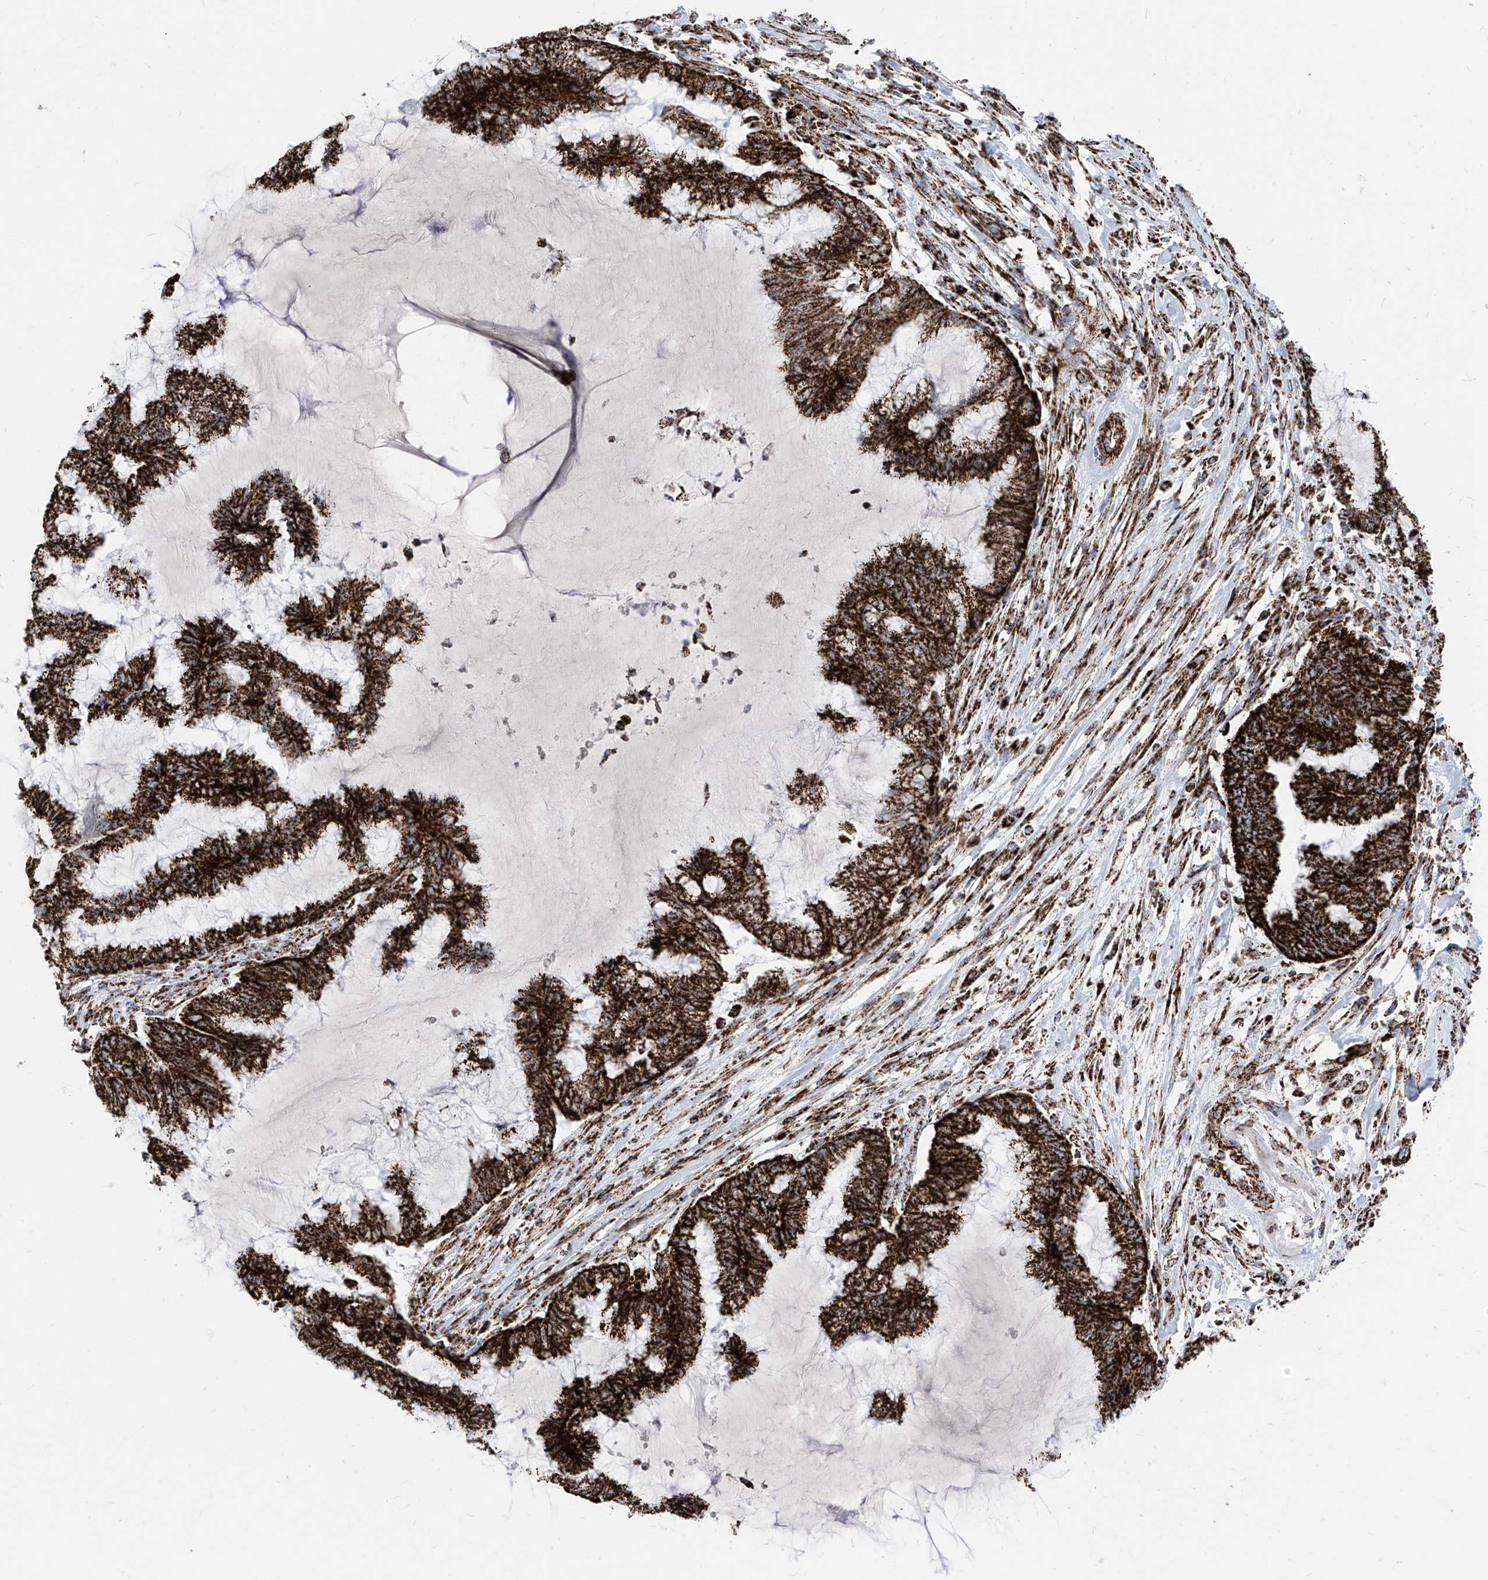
{"staining": {"intensity": "strong", "quantity": ">75%", "location": "cytoplasmic/membranous"}, "tissue": "endometrial cancer", "cell_type": "Tumor cells", "image_type": "cancer", "snomed": [{"axis": "morphology", "description": "Adenocarcinoma, NOS"}, {"axis": "topography", "description": "Endometrium"}], "caption": "Tumor cells reveal high levels of strong cytoplasmic/membranous staining in about >75% of cells in human adenocarcinoma (endometrial).", "gene": "COX5B", "patient": {"sex": "female", "age": 86}}